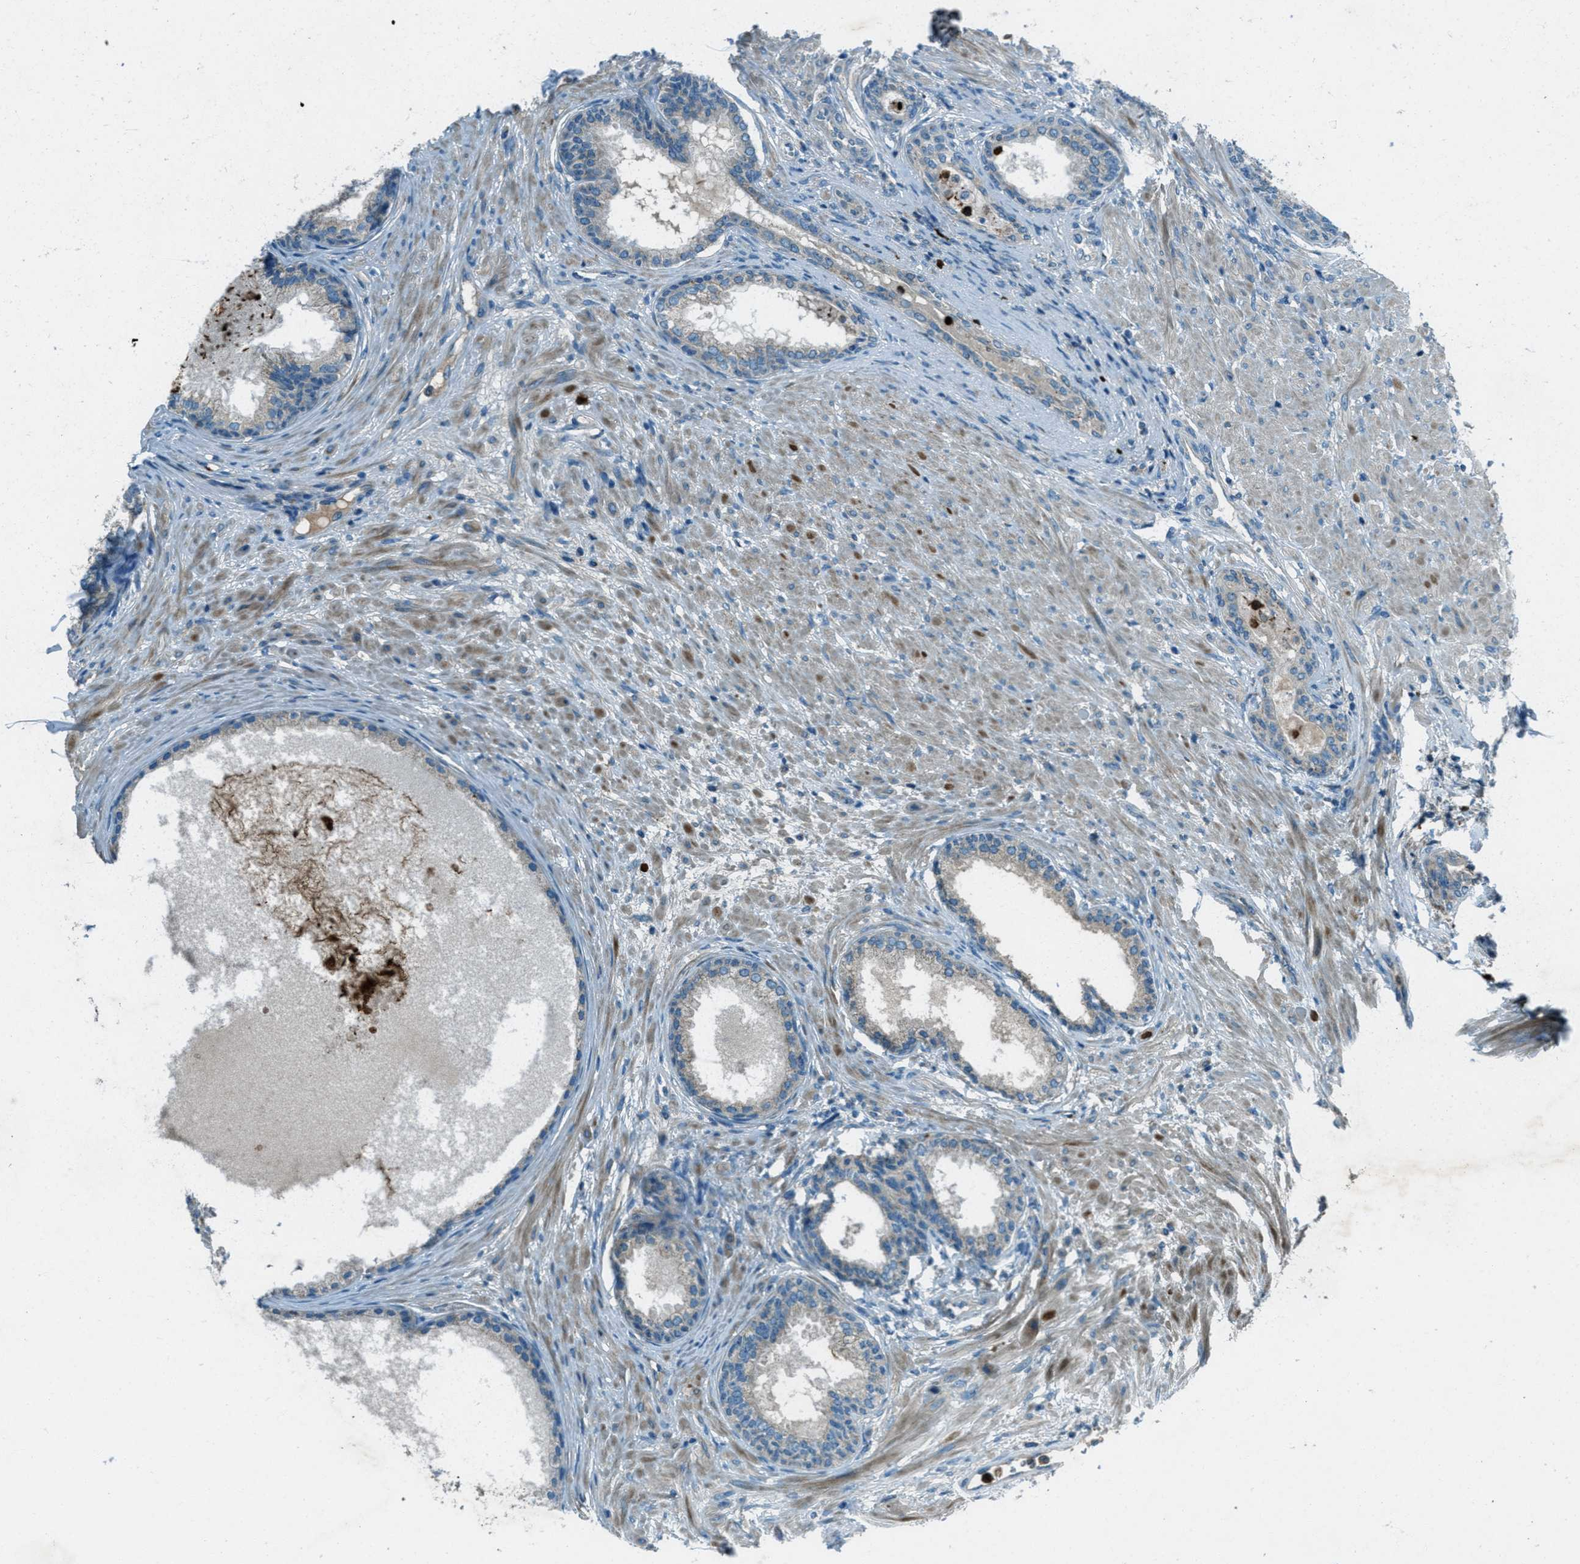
{"staining": {"intensity": "moderate", "quantity": "25%-75%", "location": "cytoplasmic/membranous"}, "tissue": "prostate", "cell_type": "Glandular cells", "image_type": "normal", "snomed": [{"axis": "morphology", "description": "Normal tissue, NOS"}, {"axis": "topography", "description": "Prostate"}], "caption": "Moderate cytoplasmic/membranous protein staining is identified in about 25%-75% of glandular cells in prostate.", "gene": "FAR1", "patient": {"sex": "male", "age": 76}}